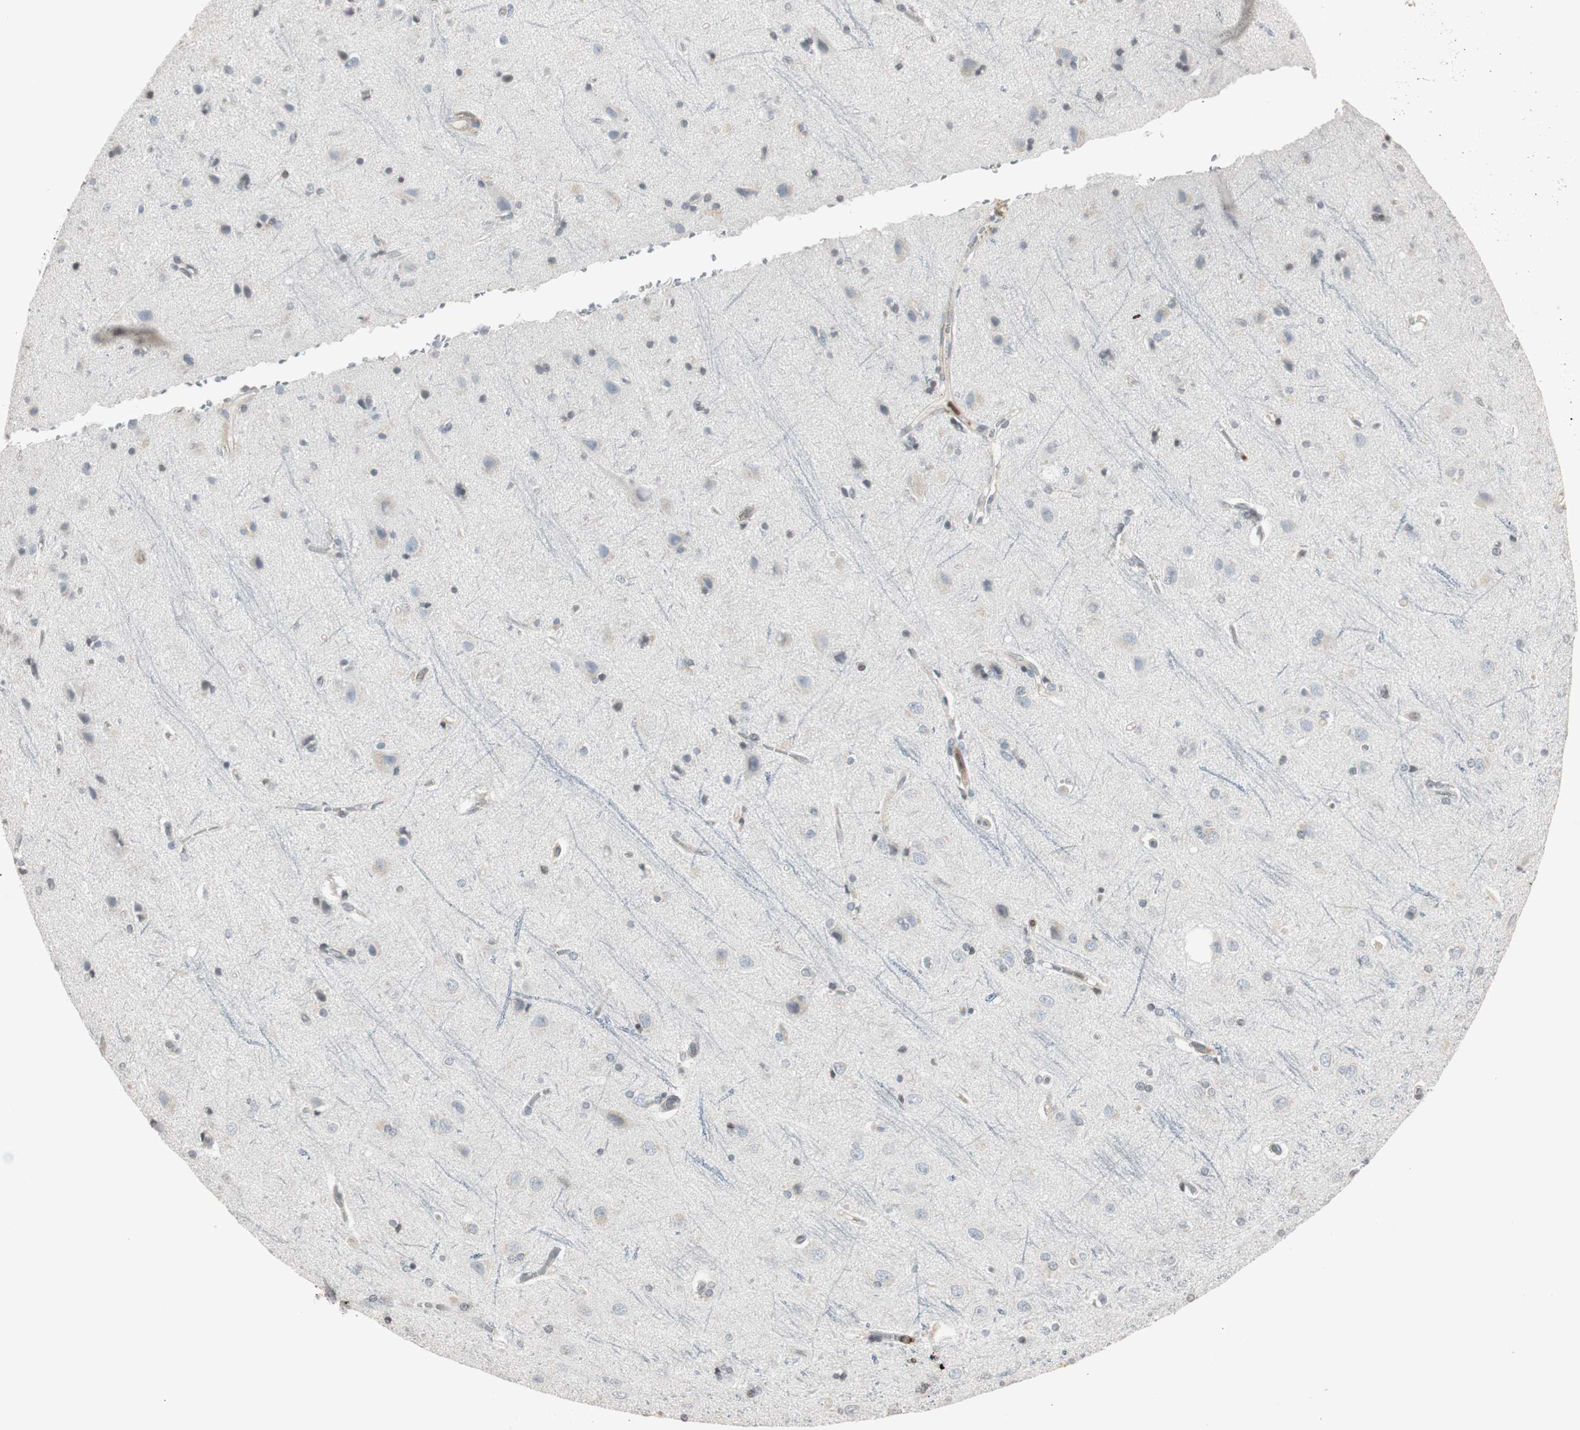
{"staining": {"intensity": "negative", "quantity": "none", "location": "none"}, "tissue": "cerebral cortex", "cell_type": "Endothelial cells", "image_type": "normal", "snomed": [{"axis": "morphology", "description": "Normal tissue, NOS"}, {"axis": "topography", "description": "Cerebral cortex"}], "caption": "IHC histopathology image of benign cerebral cortex stained for a protein (brown), which displays no positivity in endothelial cells. (DAB IHC with hematoxylin counter stain).", "gene": "ARHGEF1", "patient": {"sex": "female", "age": 54}}